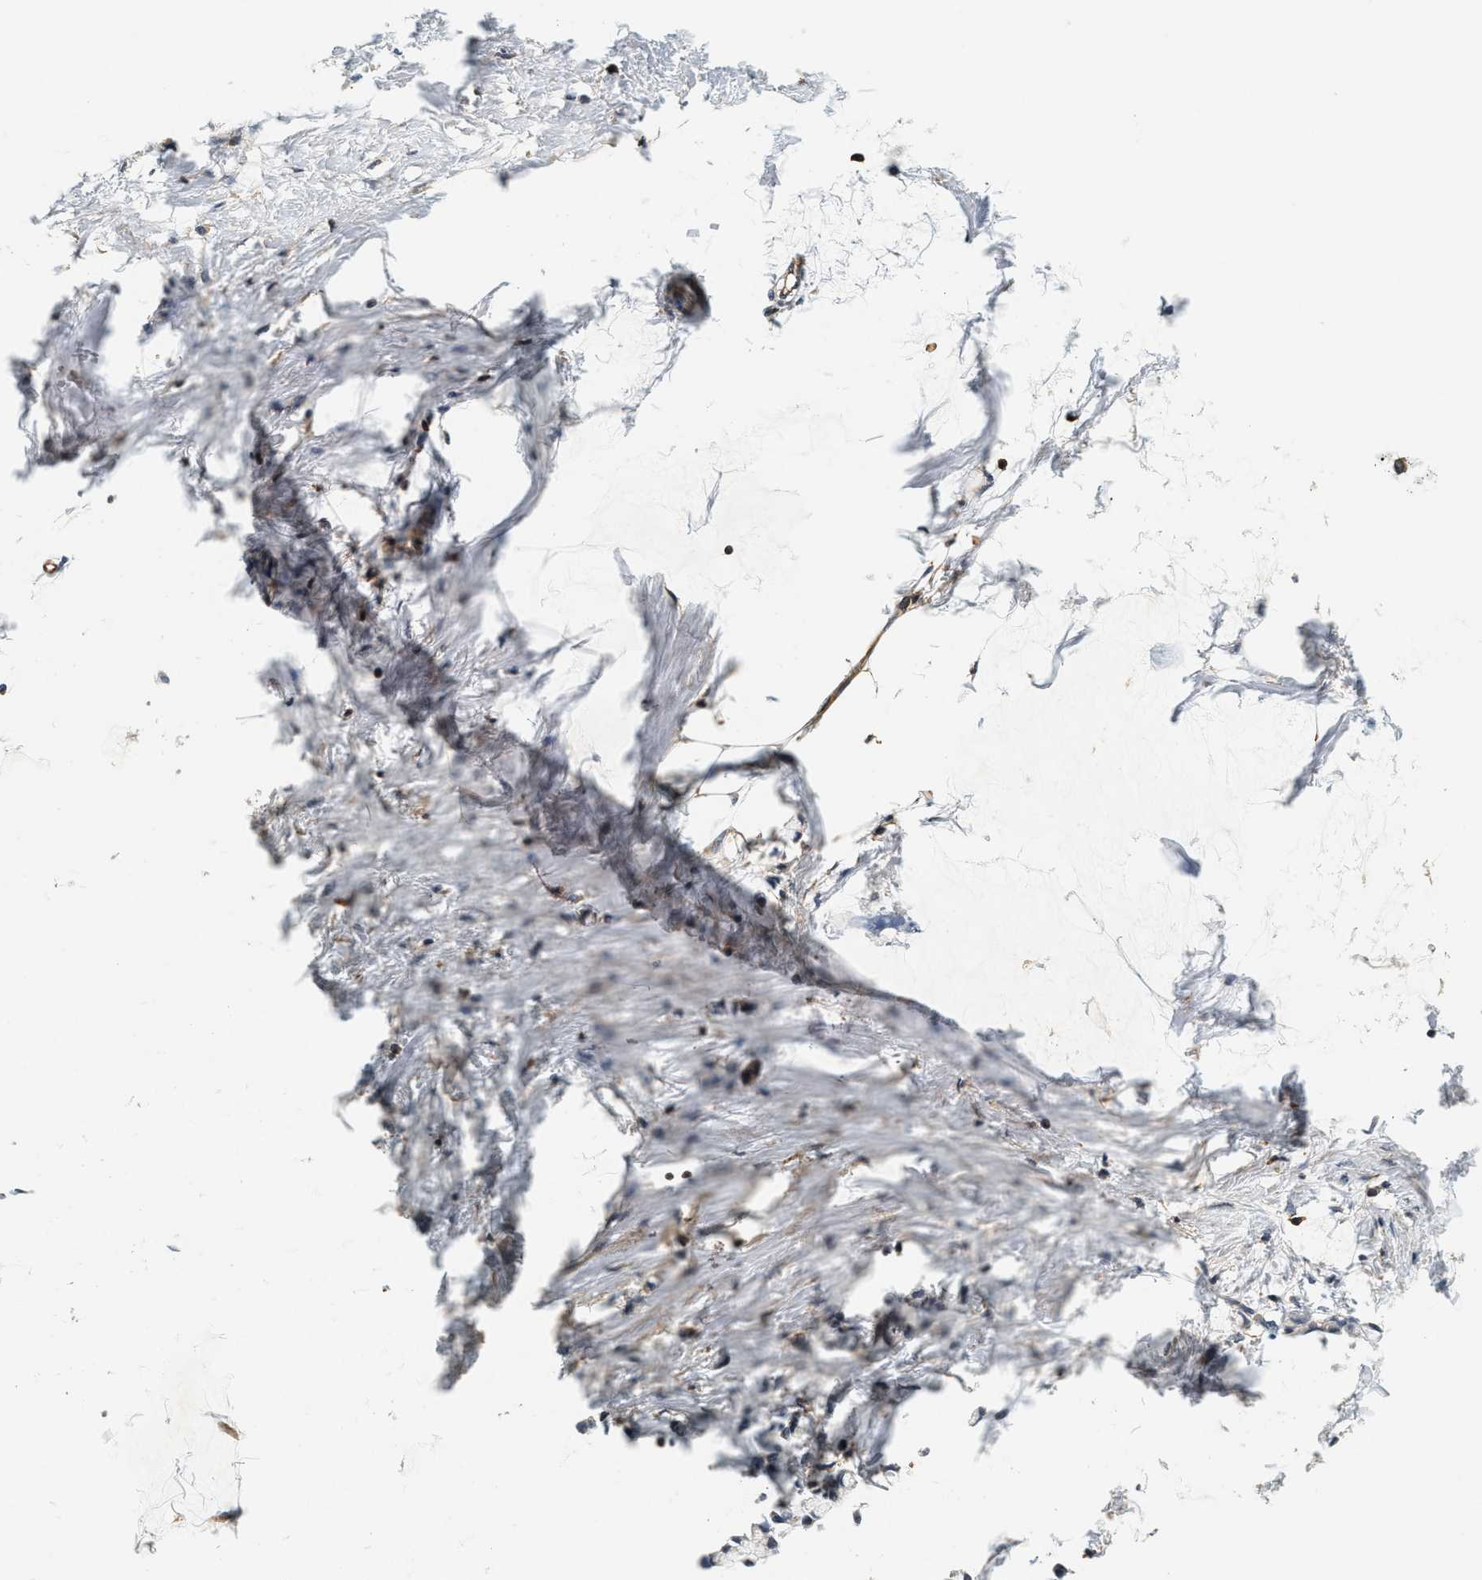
{"staining": {"intensity": "moderate", "quantity": ">75%", "location": "cytoplasmic/membranous"}, "tissue": "adipose tissue", "cell_type": "Adipocytes", "image_type": "normal", "snomed": [{"axis": "morphology", "description": "Normal tissue, NOS"}, {"axis": "morphology", "description": "Adenocarcinoma, NOS"}, {"axis": "topography", "description": "Colon"}, {"axis": "topography", "description": "Peripheral nerve tissue"}], "caption": "Adipocytes exhibit medium levels of moderate cytoplasmic/membranous staining in about >75% of cells in normal human adipose tissue. The staining was performed using DAB, with brown indicating positive protein expression. Nuclei are stained blue with hematoxylin.", "gene": "SAMD9", "patient": {"sex": "male", "age": 14}}